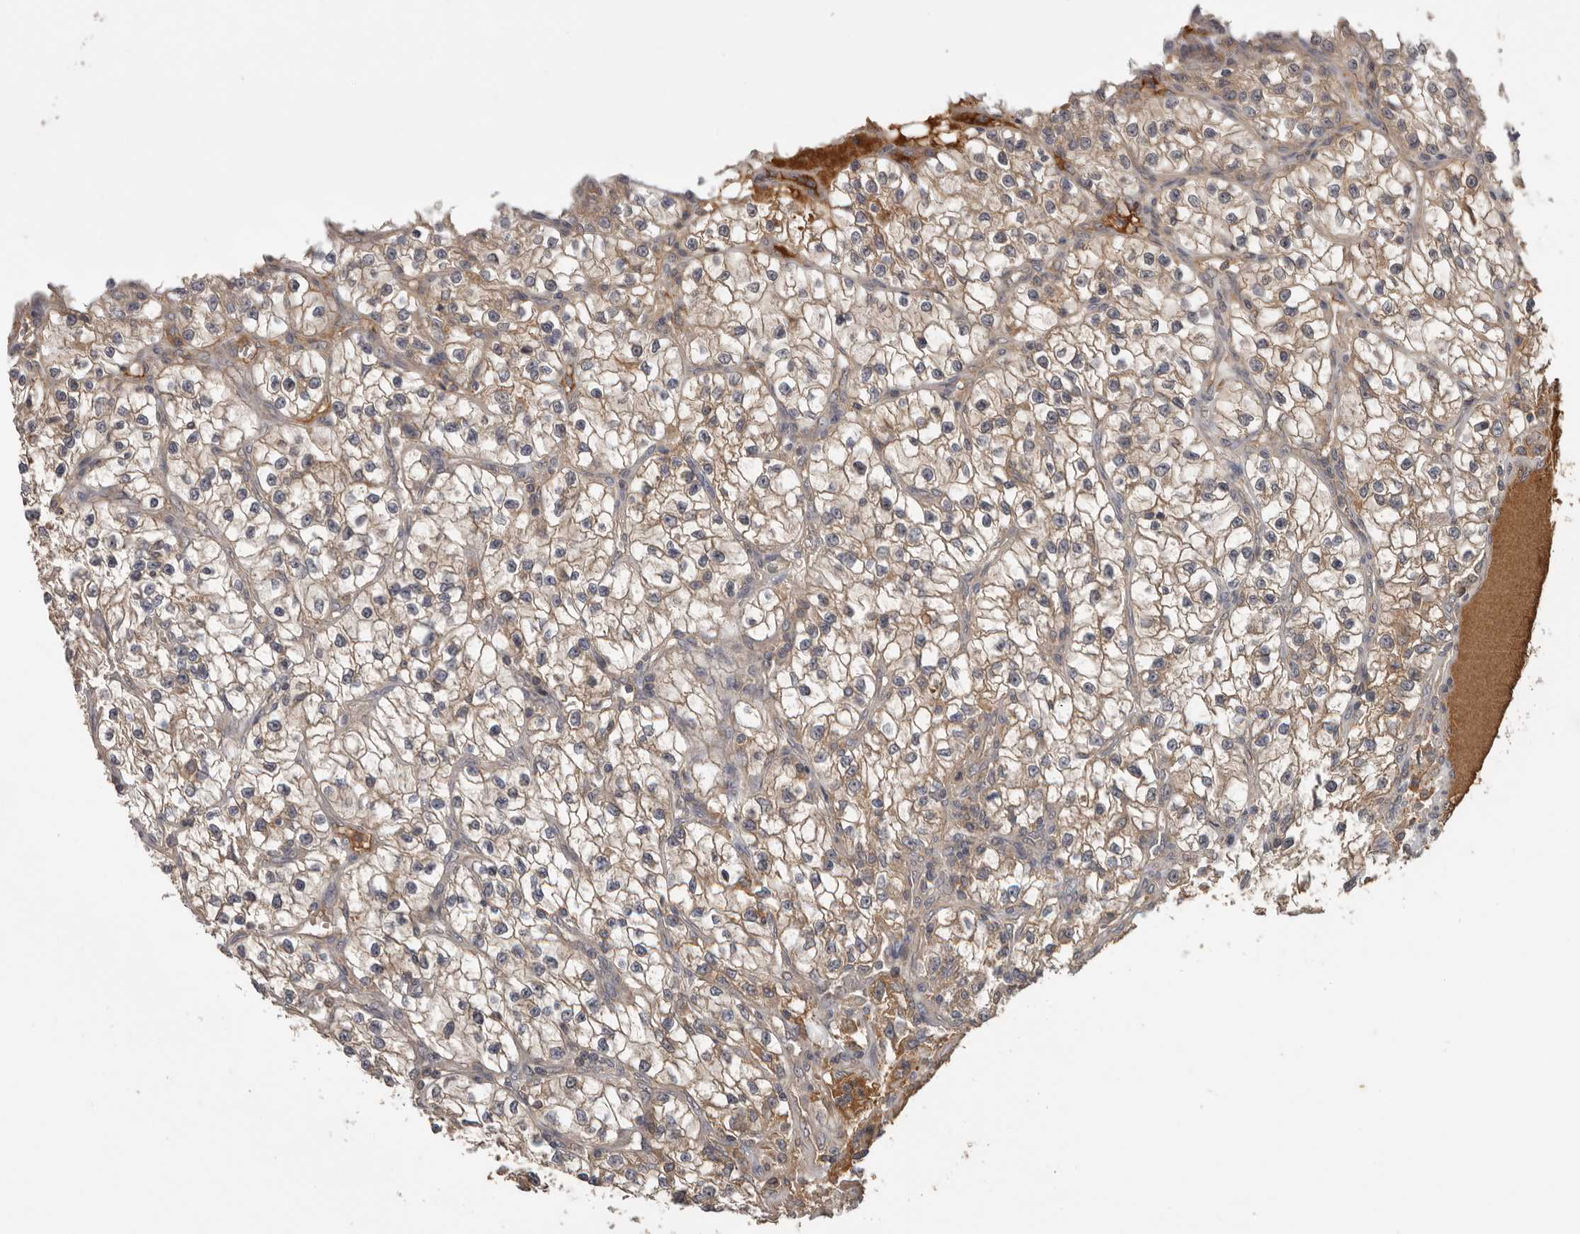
{"staining": {"intensity": "weak", "quantity": ">75%", "location": "cytoplasmic/membranous"}, "tissue": "renal cancer", "cell_type": "Tumor cells", "image_type": "cancer", "snomed": [{"axis": "morphology", "description": "Adenocarcinoma, NOS"}, {"axis": "topography", "description": "Kidney"}], "caption": "The micrograph shows staining of renal cancer, revealing weak cytoplasmic/membranous protein staining (brown color) within tumor cells.", "gene": "NMUR1", "patient": {"sex": "female", "age": 57}}